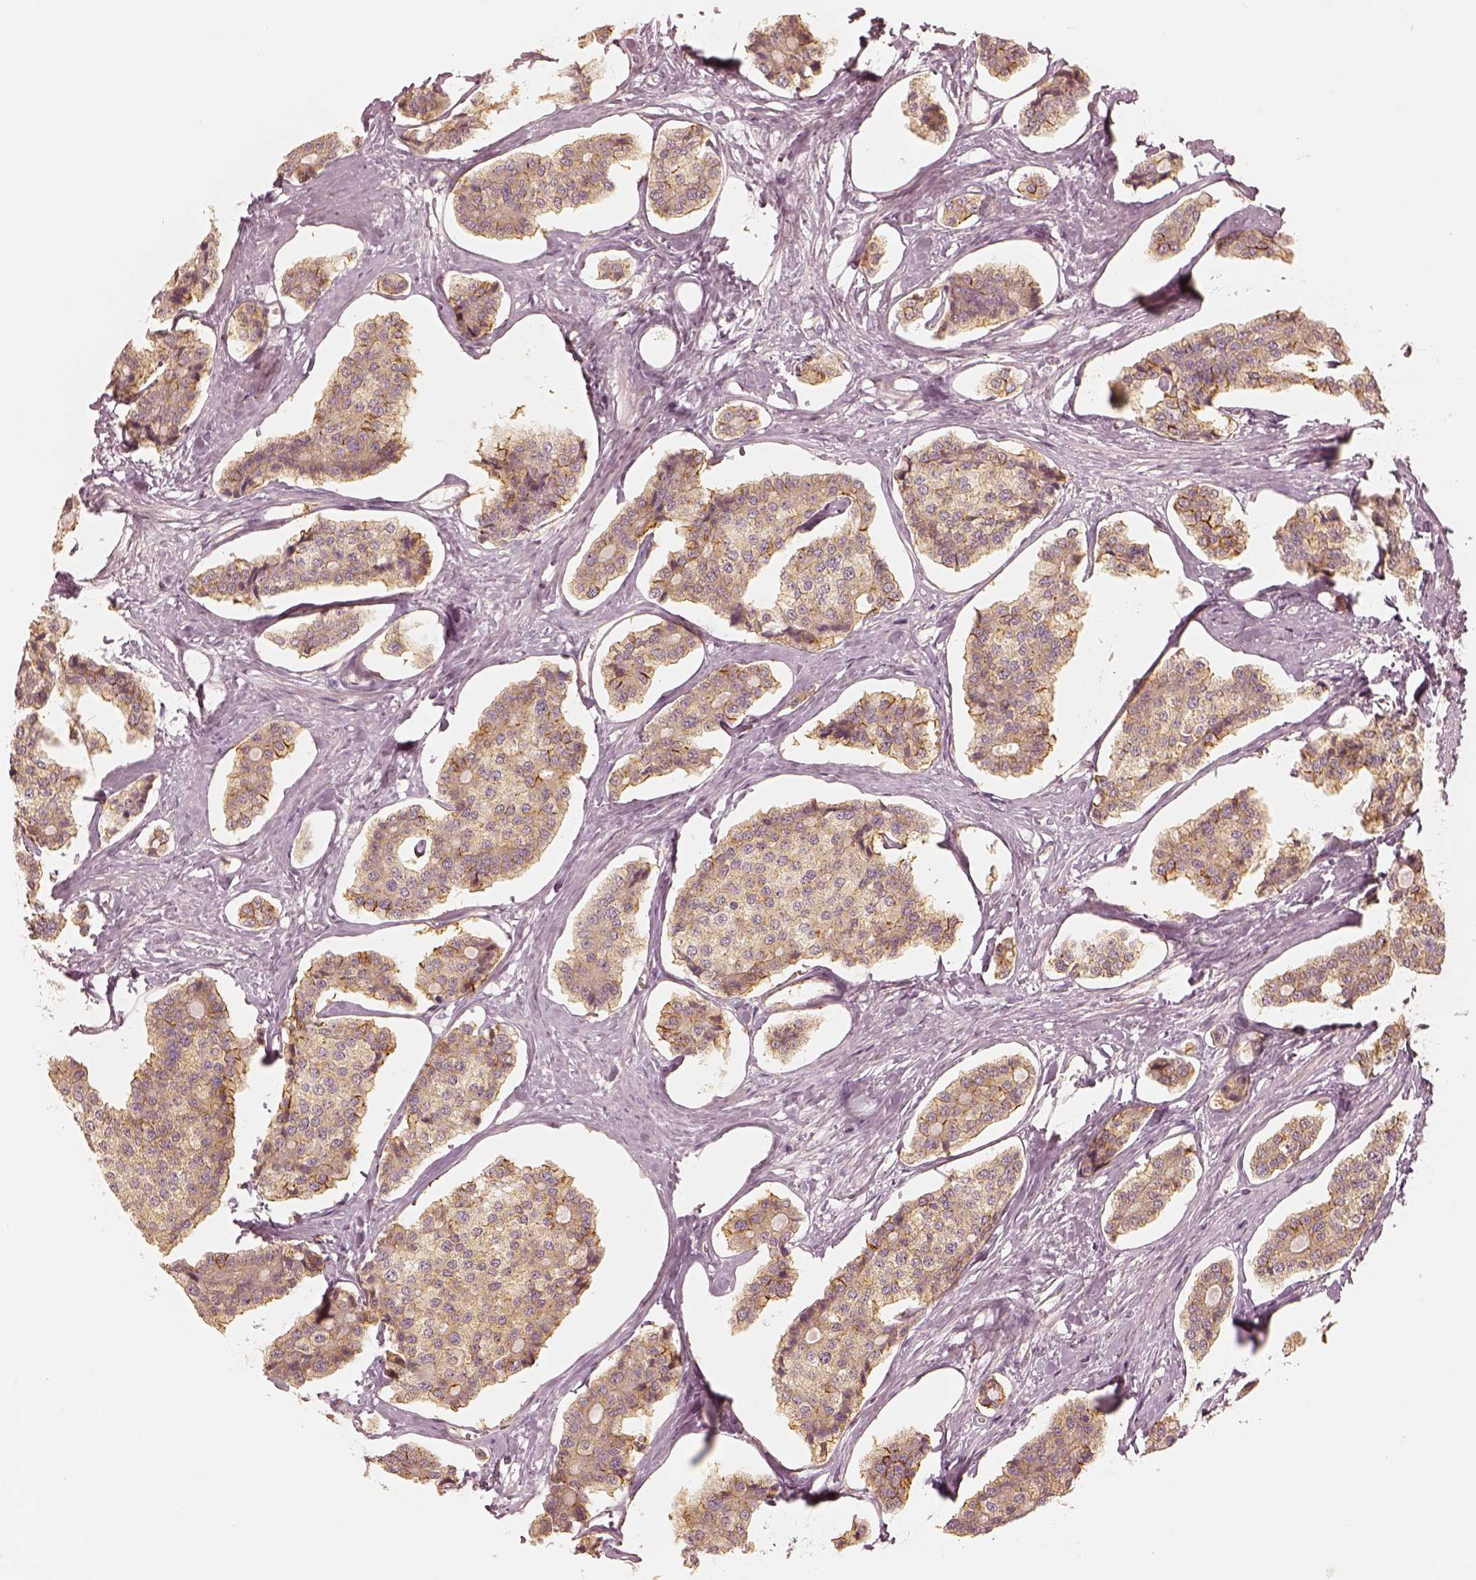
{"staining": {"intensity": "moderate", "quantity": ">75%", "location": "cytoplasmic/membranous"}, "tissue": "carcinoid", "cell_type": "Tumor cells", "image_type": "cancer", "snomed": [{"axis": "morphology", "description": "Carcinoid, malignant, NOS"}, {"axis": "topography", "description": "Small intestine"}], "caption": "This micrograph exhibits immunohistochemistry staining of carcinoid, with medium moderate cytoplasmic/membranous staining in approximately >75% of tumor cells.", "gene": "GORASP2", "patient": {"sex": "female", "age": 65}}